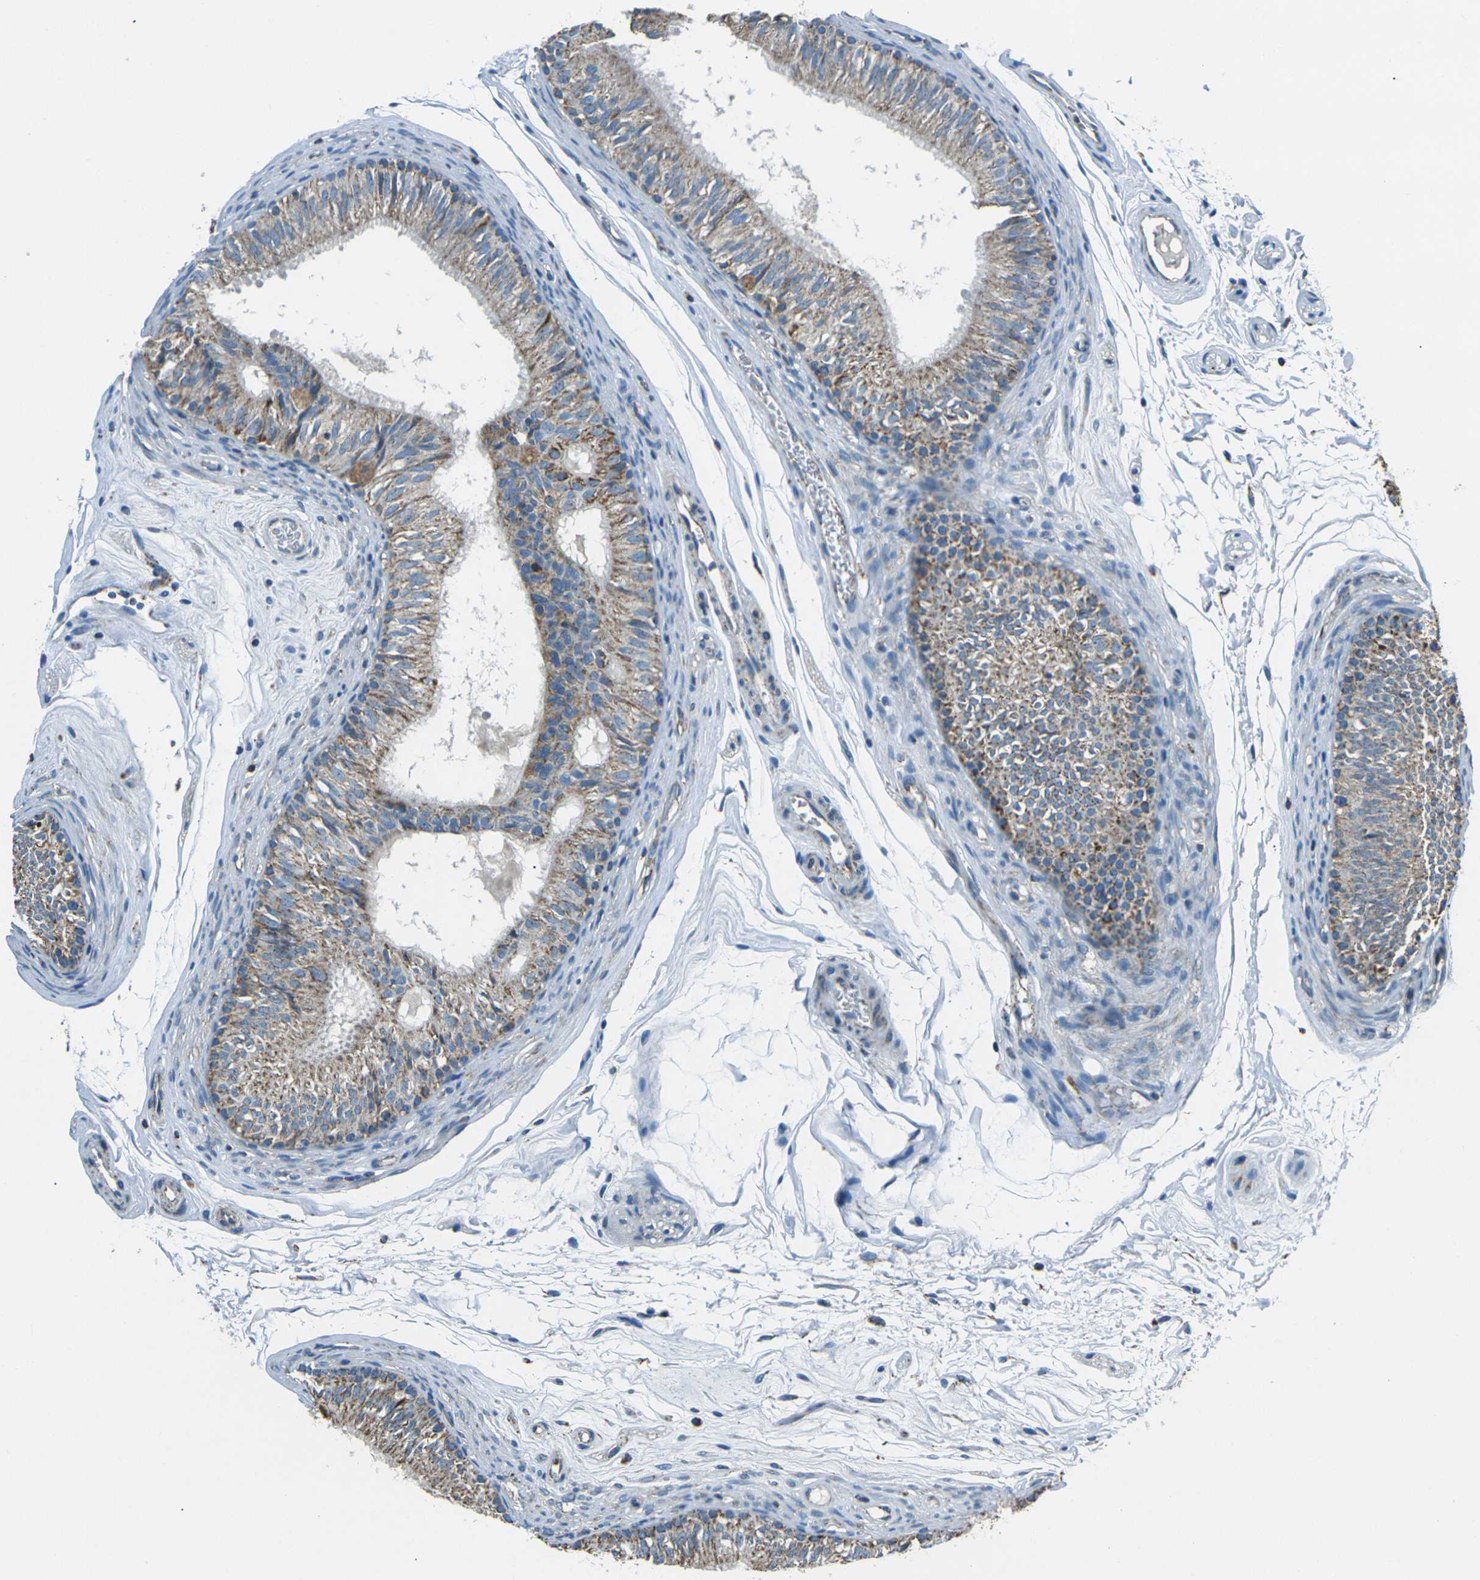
{"staining": {"intensity": "moderate", "quantity": ">75%", "location": "cytoplasmic/membranous"}, "tissue": "epididymis", "cell_type": "Glandular cells", "image_type": "normal", "snomed": [{"axis": "morphology", "description": "Normal tissue, NOS"}, {"axis": "topography", "description": "Epididymis"}], "caption": "Immunohistochemistry (IHC) (DAB) staining of benign human epididymis demonstrates moderate cytoplasmic/membranous protein expression in about >75% of glandular cells. Nuclei are stained in blue.", "gene": "IRF3", "patient": {"sex": "male", "age": 36}}